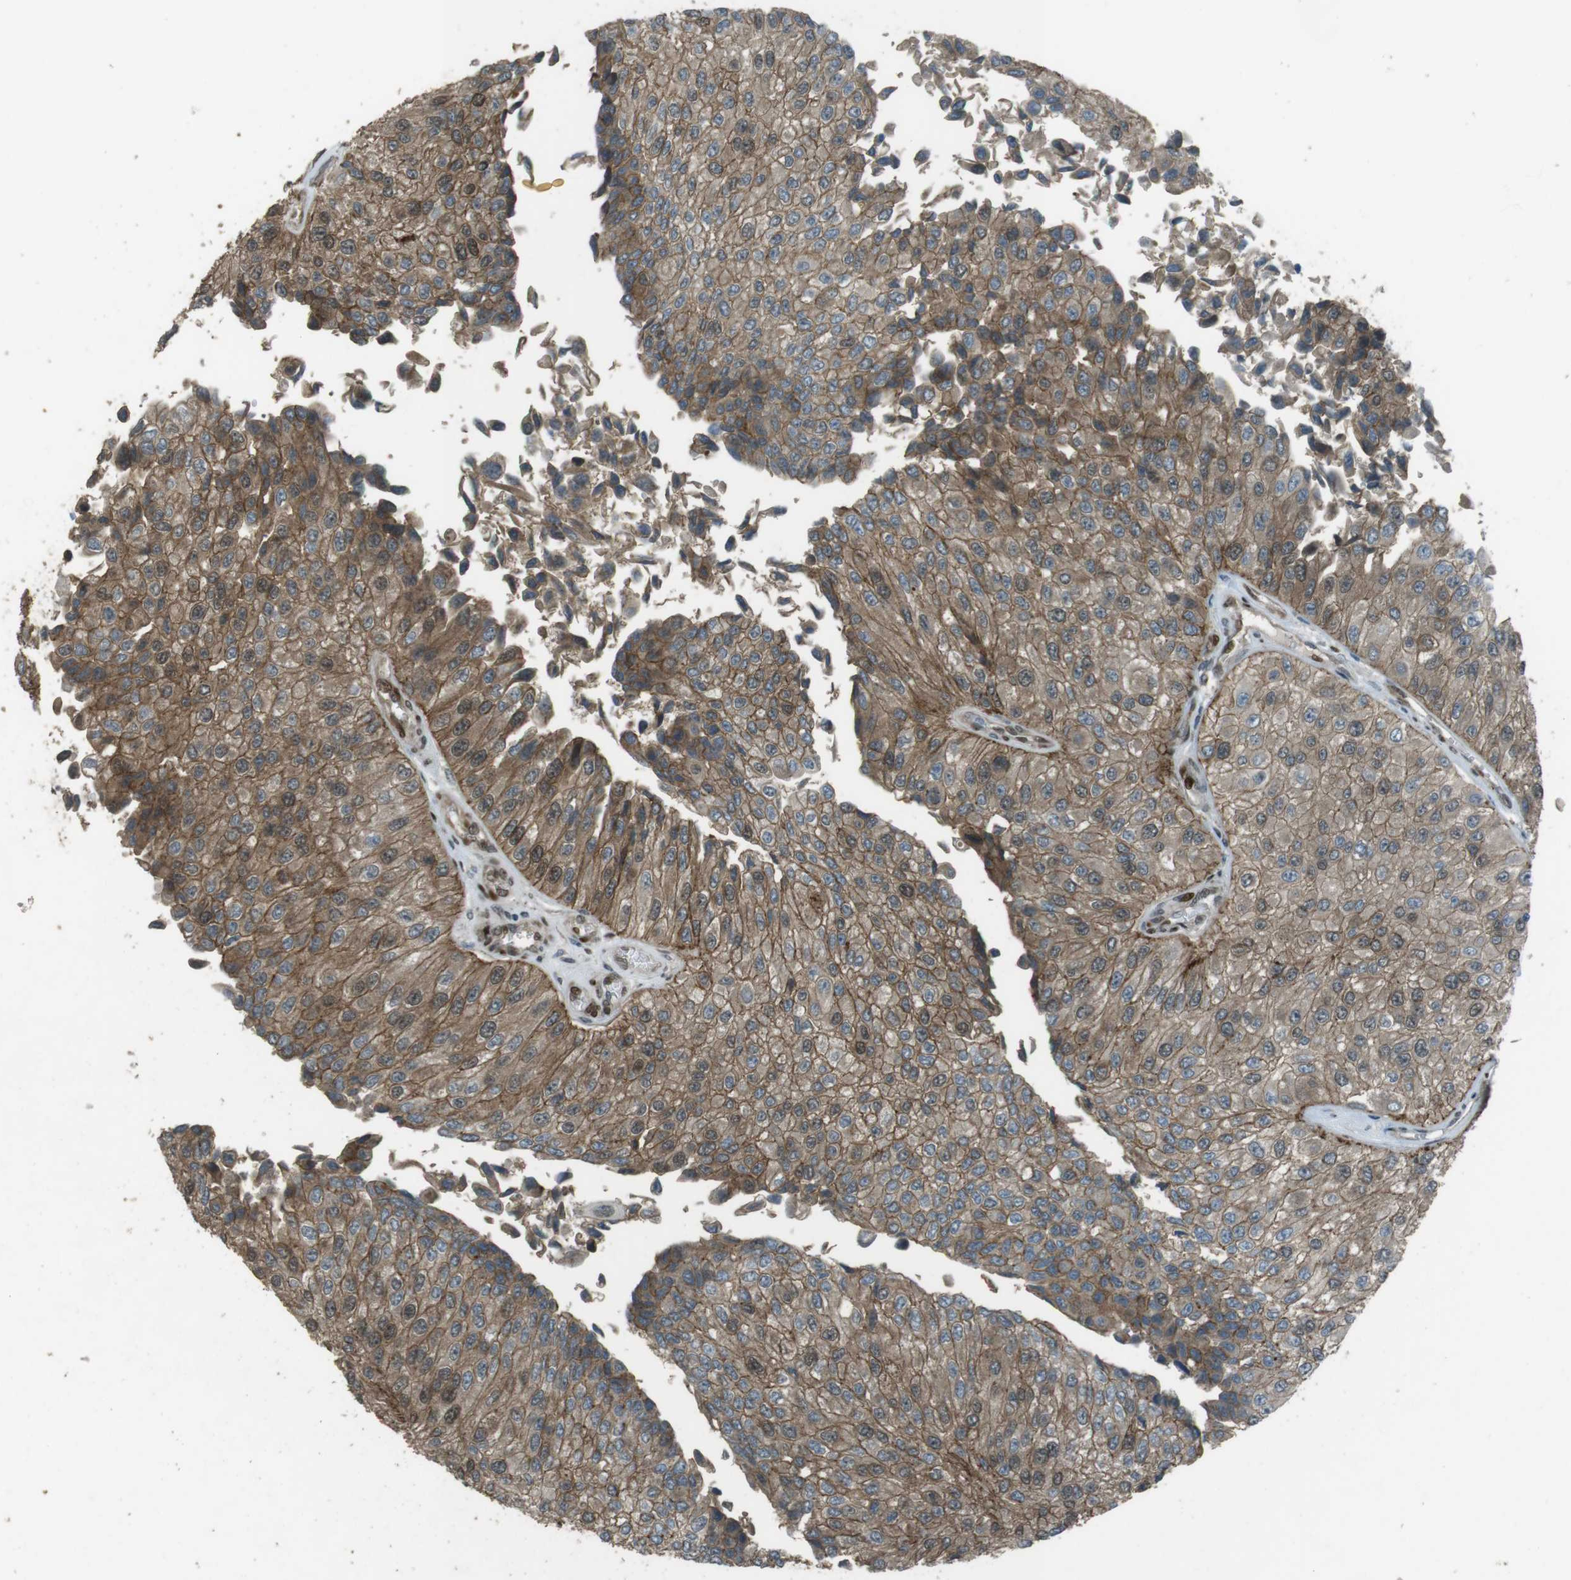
{"staining": {"intensity": "moderate", "quantity": ">75%", "location": "cytoplasmic/membranous"}, "tissue": "urothelial cancer", "cell_type": "Tumor cells", "image_type": "cancer", "snomed": [{"axis": "morphology", "description": "Urothelial carcinoma, High grade"}, {"axis": "topography", "description": "Kidney"}, {"axis": "topography", "description": "Urinary bladder"}], "caption": "A histopathology image of human urothelial cancer stained for a protein exhibits moderate cytoplasmic/membranous brown staining in tumor cells. Using DAB (3,3'-diaminobenzidine) (brown) and hematoxylin (blue) stains, captured at high magnification using brightfield microscopy.", "gene": "ZNF330", "patient": {"sex": "male", "age": 77}}